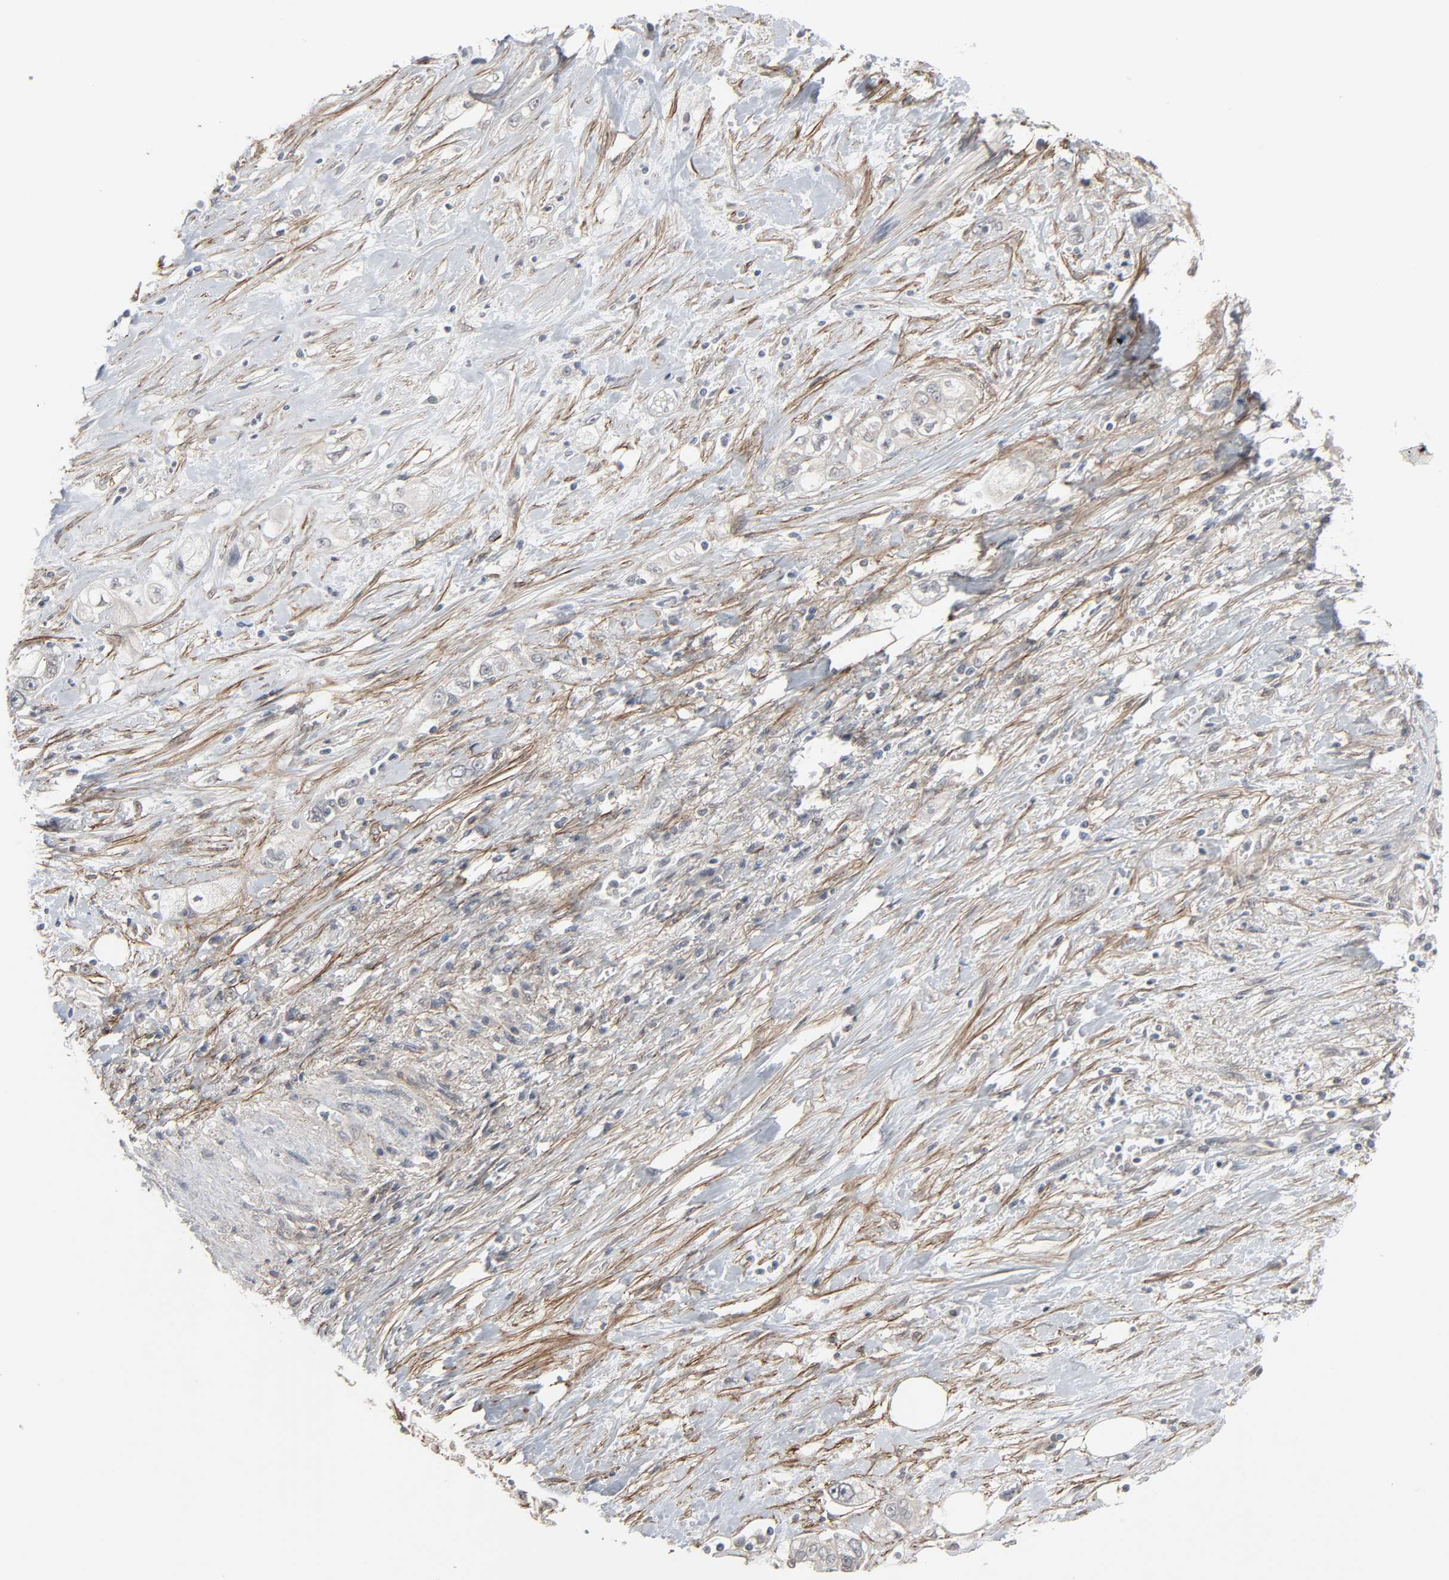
{"staining": {"intensity": "negative", "quantity": "none", "location": "none"}, "tissue": "pancreatic cancer", "cell_type": "Tumor cells", "image_type": "cancer", "snomed": [{"axis": "morphology", "description": "Adenocarcinoma, NOS"}, {"axis": "topography", "description": "Pancreas"}], "caption": "Tumor cells are negative for brown protein staining in pancreatic adenocarcinoma.", "gene": "ZNF222", "patient": {"sex": "male", "age": 70}}